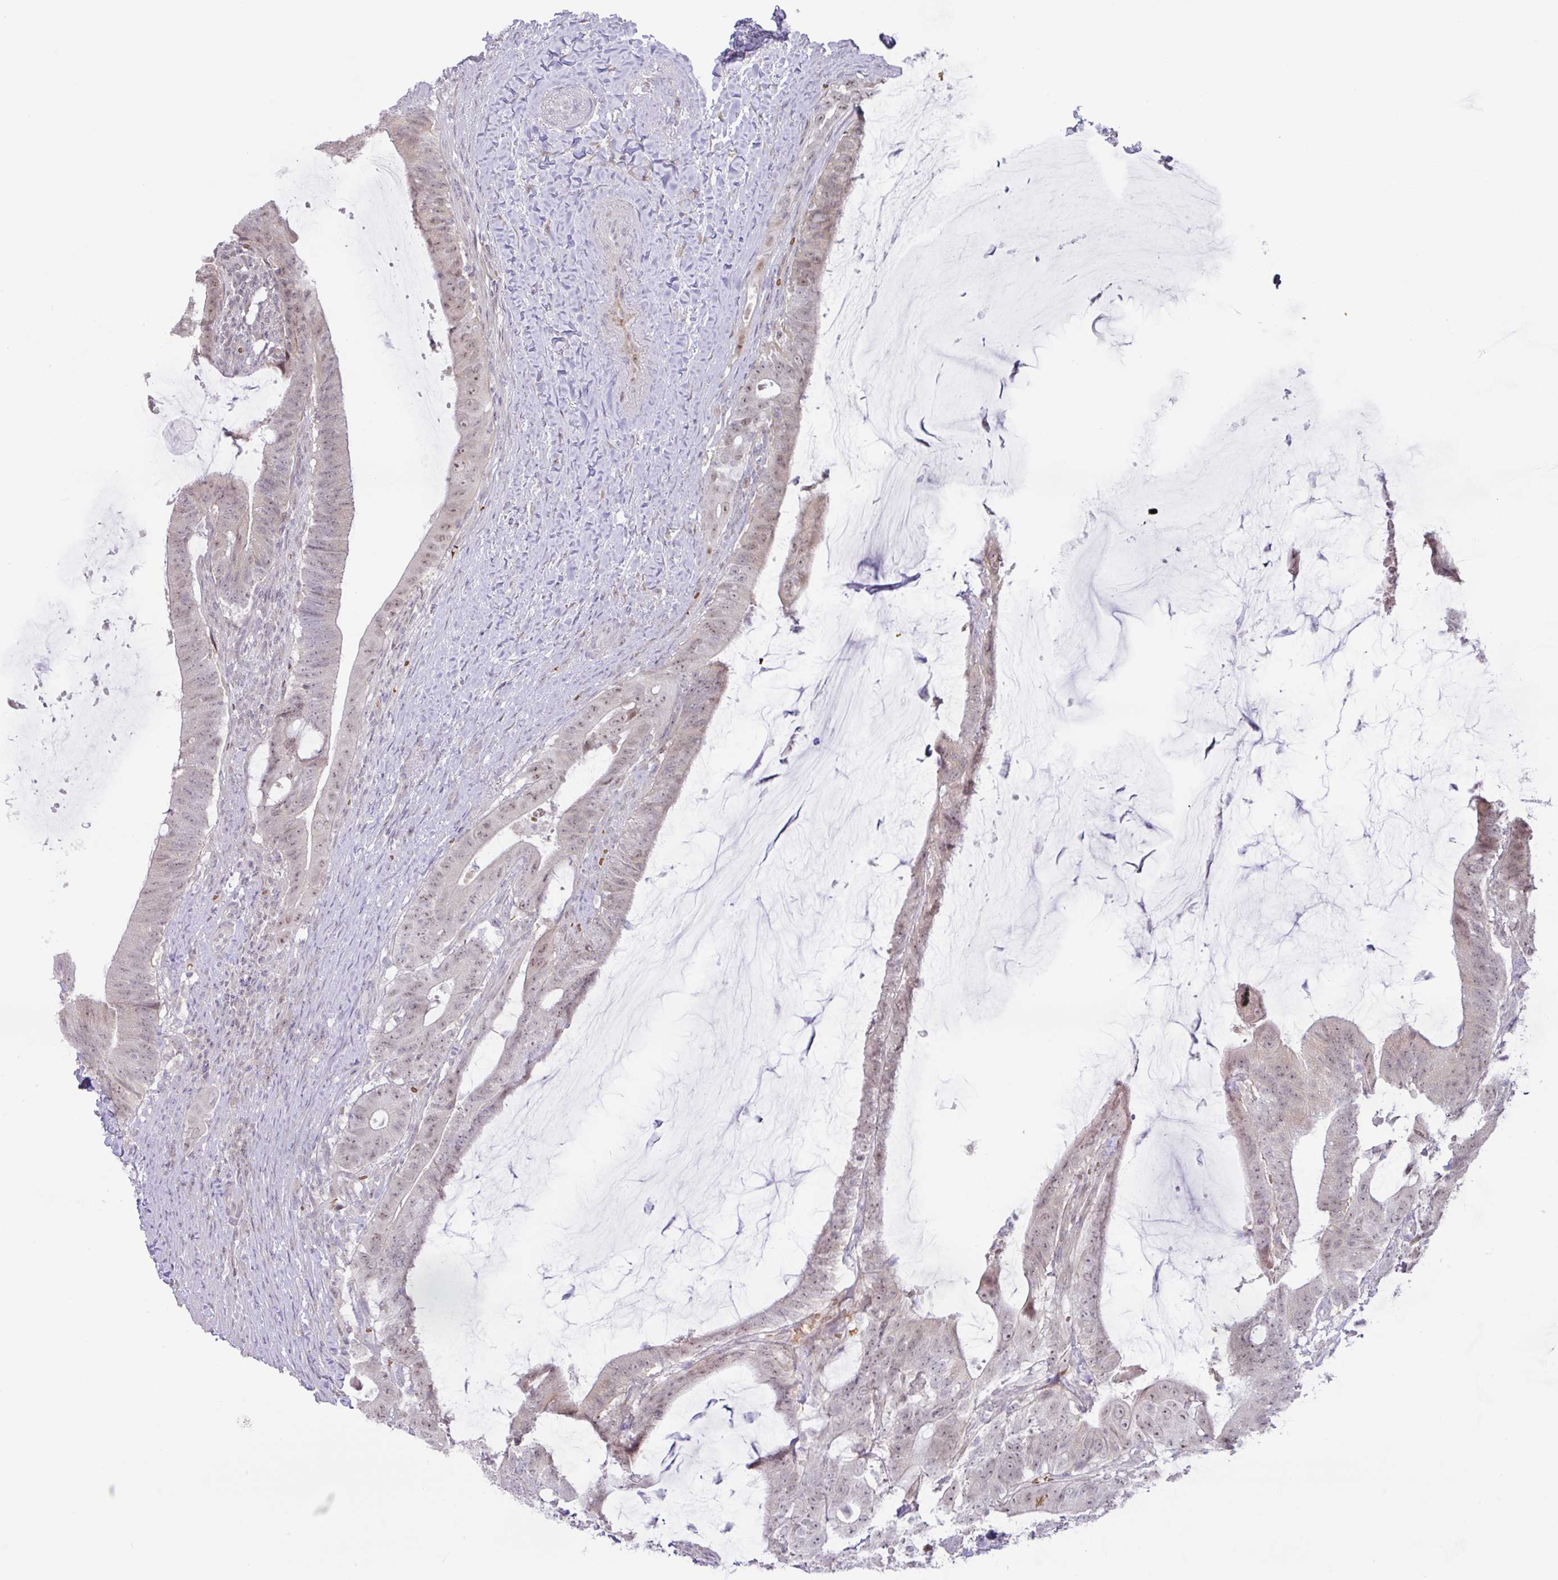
{"staining": {"intensity": "moderate", "quantity": "<25%", "location": "nuclear"}, "tissue": "colorectal cancer", "cell_type": "Tumor cells", "image_type": "cancer", "snomed": [{"axis": "morphology", "description": "Adenocarcinoma, NOS"}, {"axis": "topography", "description": "Colon"}], "caption": "Immunohistochemistry photomicrograph of neoplastic tissue: human colorectal cancer stained using immunohistochemistry (IHC) shows low levels of moderate protein expression localized specifically in the nuclear of tumor cells, appearing as a nuclear brown color.", "gene": "PARP2", "patient": {"sex": "female", "age": 43}}